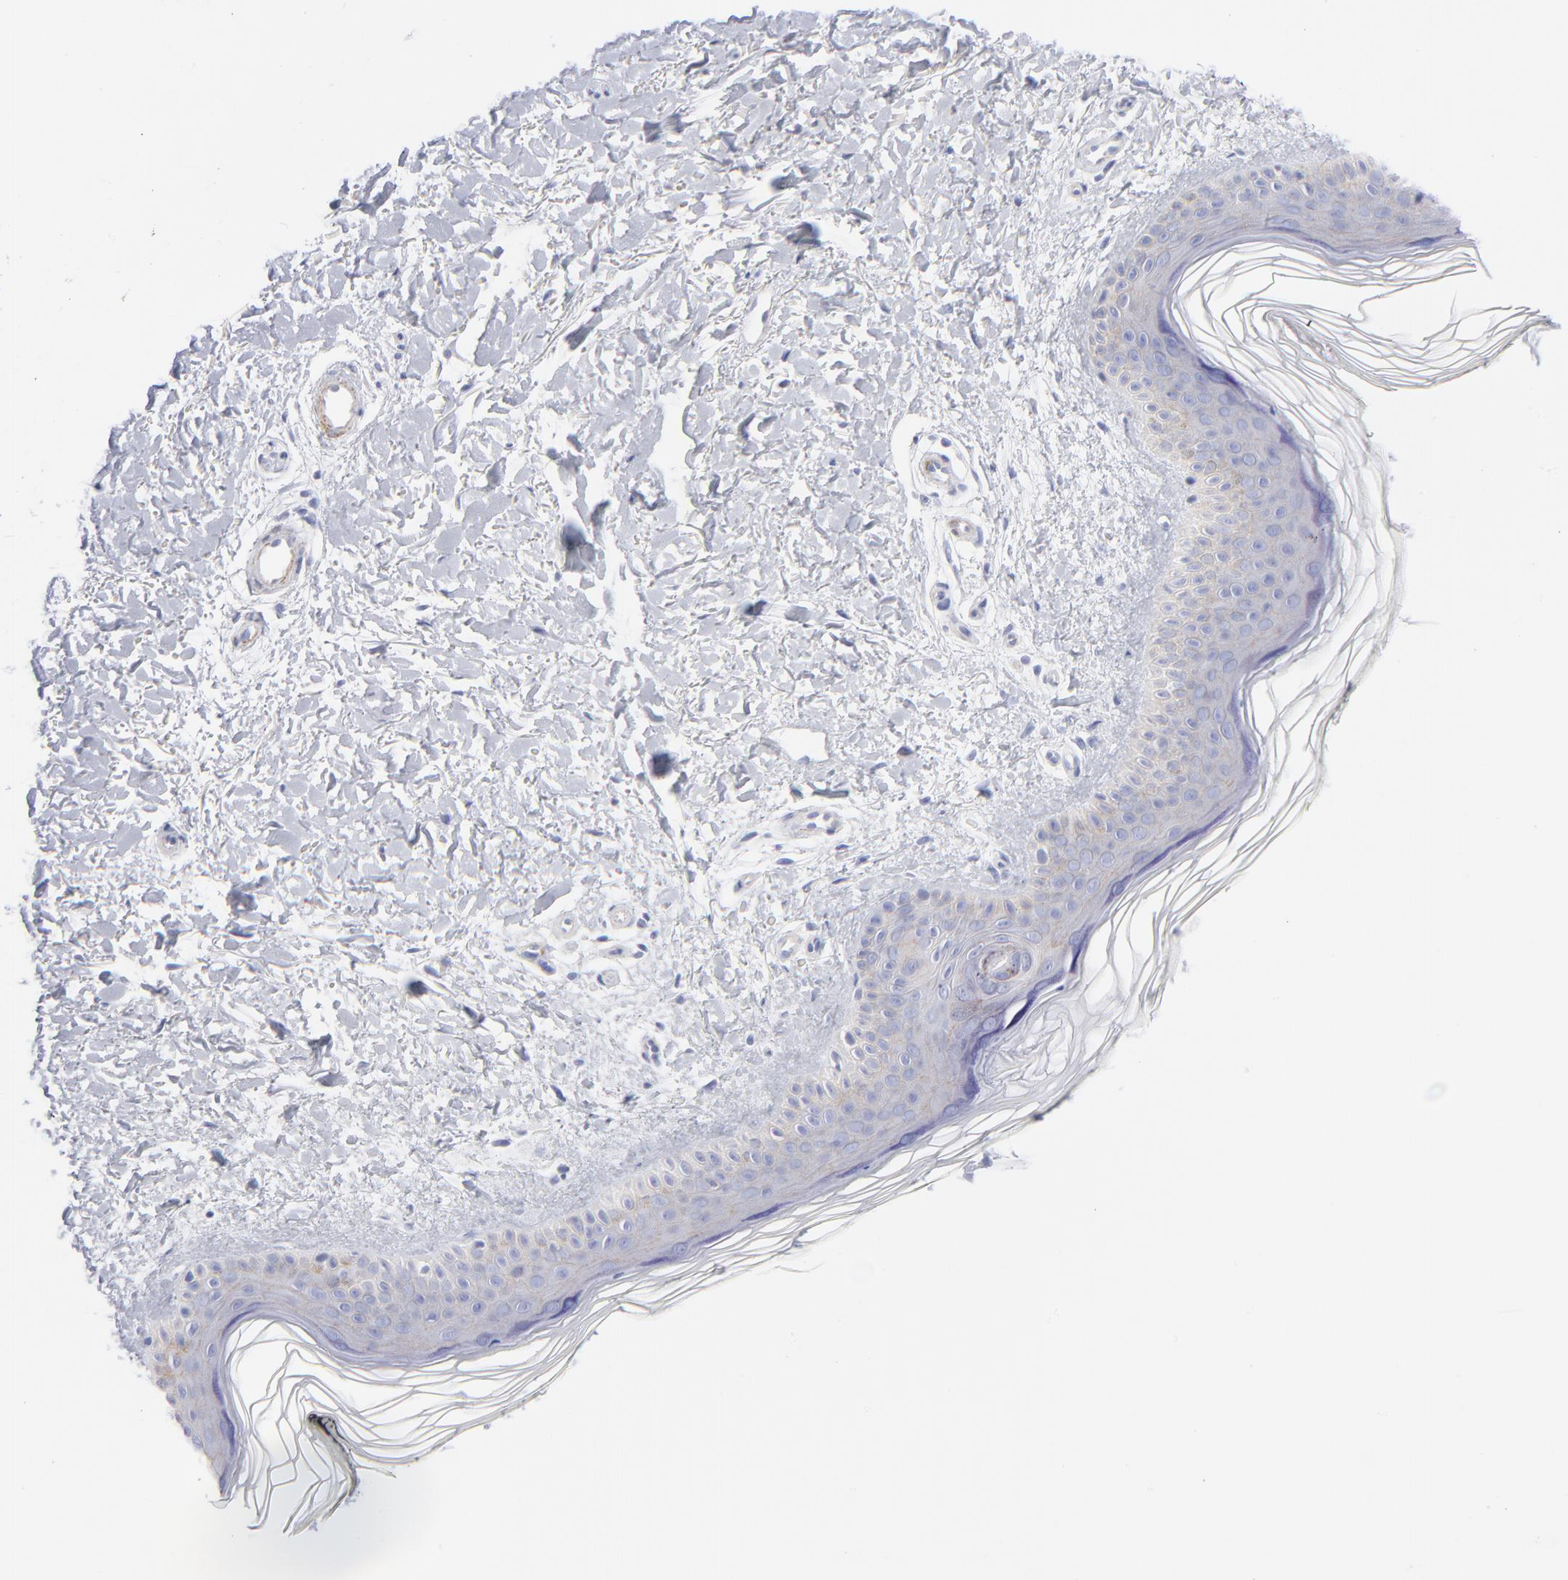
{"staining": {"intensity": "negative", "quantity": "none", "location": "none"}, "tissue": "skin", "cell_type": "Fibroblasts", "image_type": "normal", "snomed": [{"axis": "morphology", "description": "Normal tissue, NOS"}, {"axis": "topography", "description": "Skin"}], "caption": "Immunohistochemical staining of unremarkable skin exhibits no significant positivity in fibroblasts.", "gene": "ACTA2", "patient": {"sex": "female", "age": 19}}